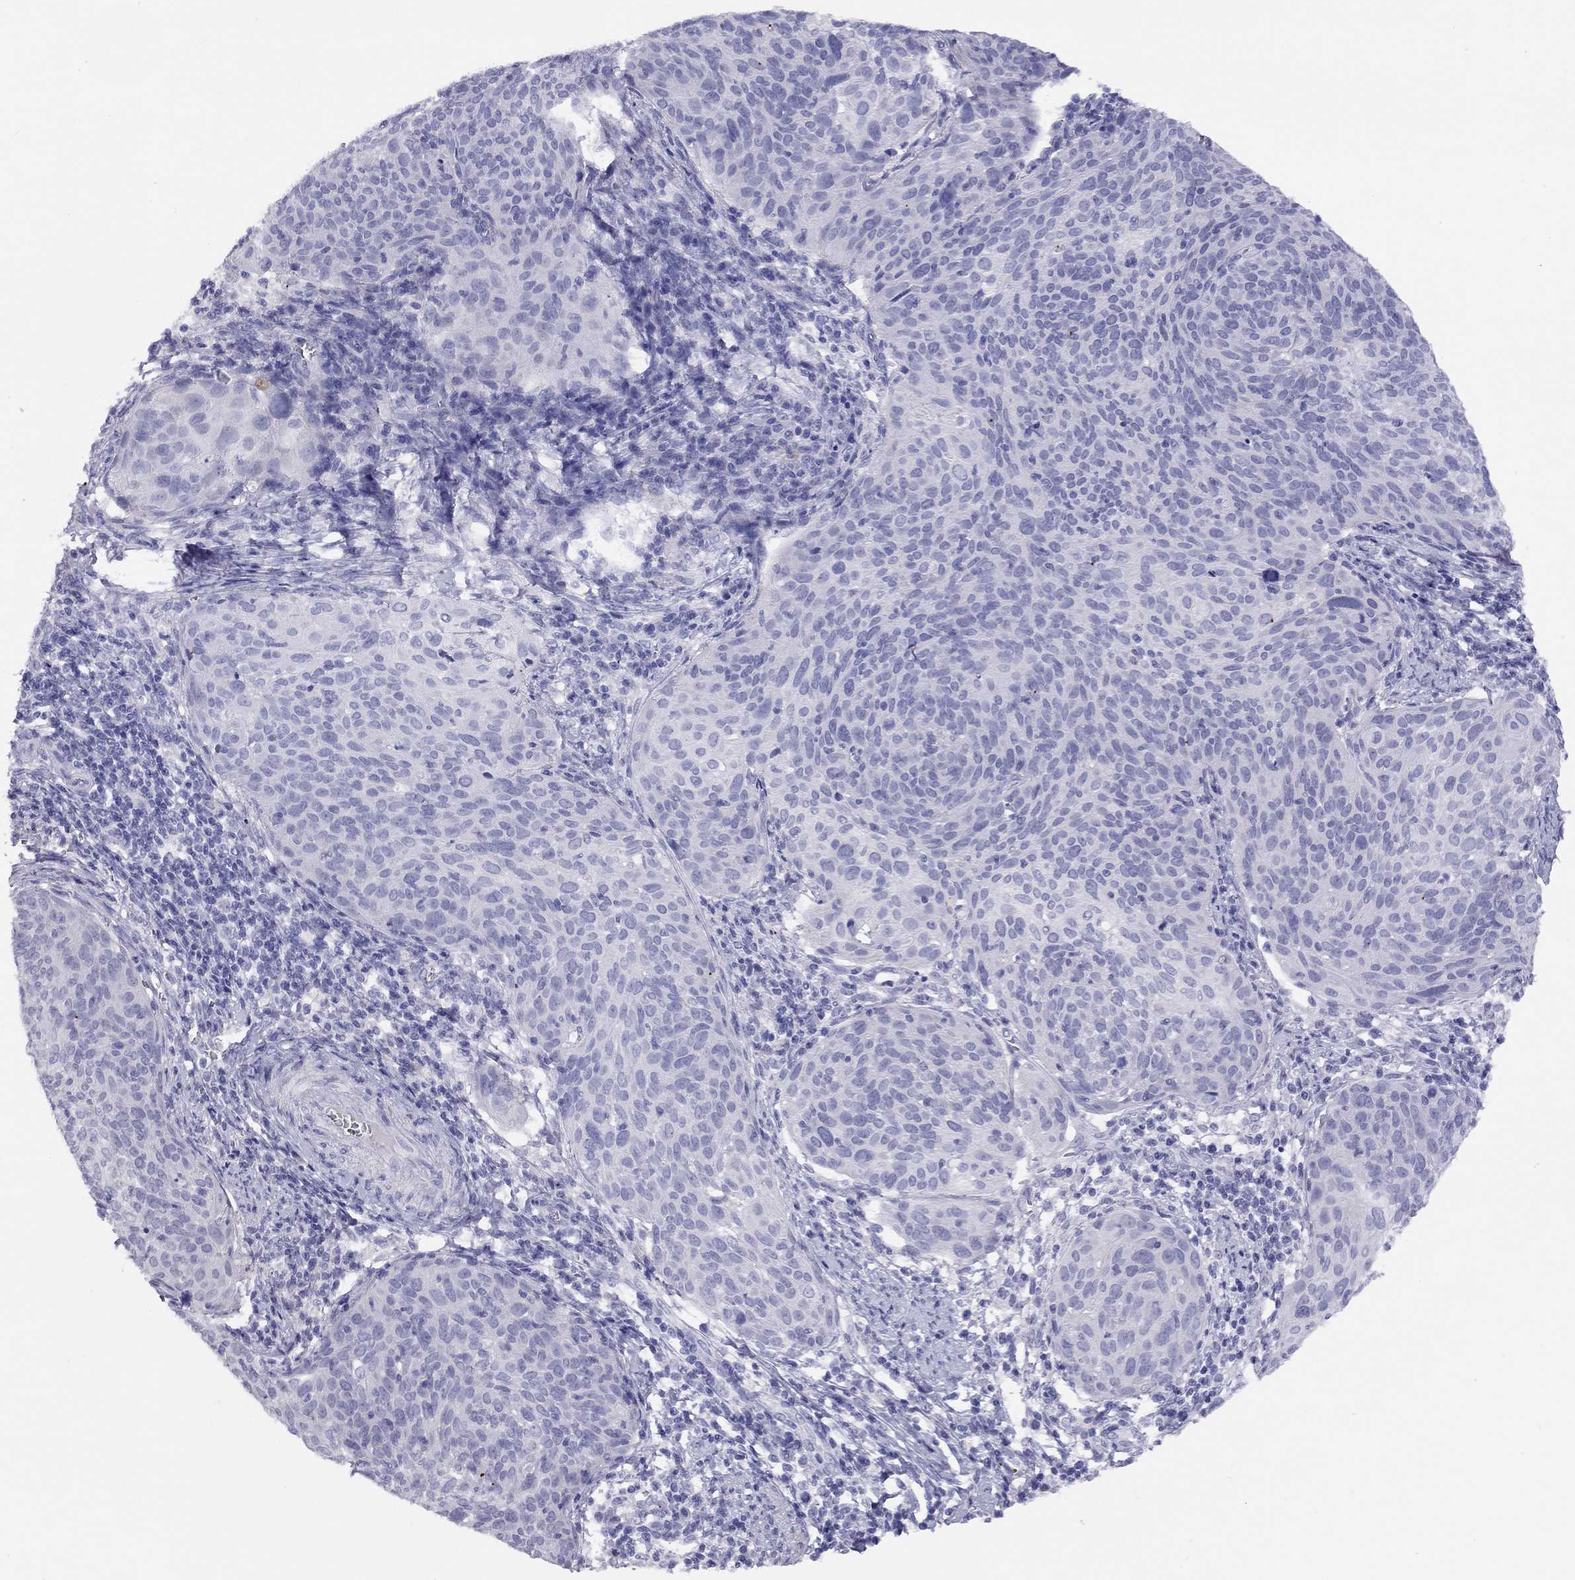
{"staining": {"intensity": "negative", "quantity": "none", "location": "none"}, "tissue": "cervical cancer", "cell_type": "Tumor cells", "image_type": "cancer", "snomed": [{"axis": "morphology", "description": "Squamous cell carcinoma, NOS"}, {"axis": "topography", "description": "Cervix"}], "caption": "DAB immunohistochemical staining of cervical cancer reveals no significant staining in tumor cells.", "gene": "LRIT2", "patient": {"sex": "female", "age": 39}}